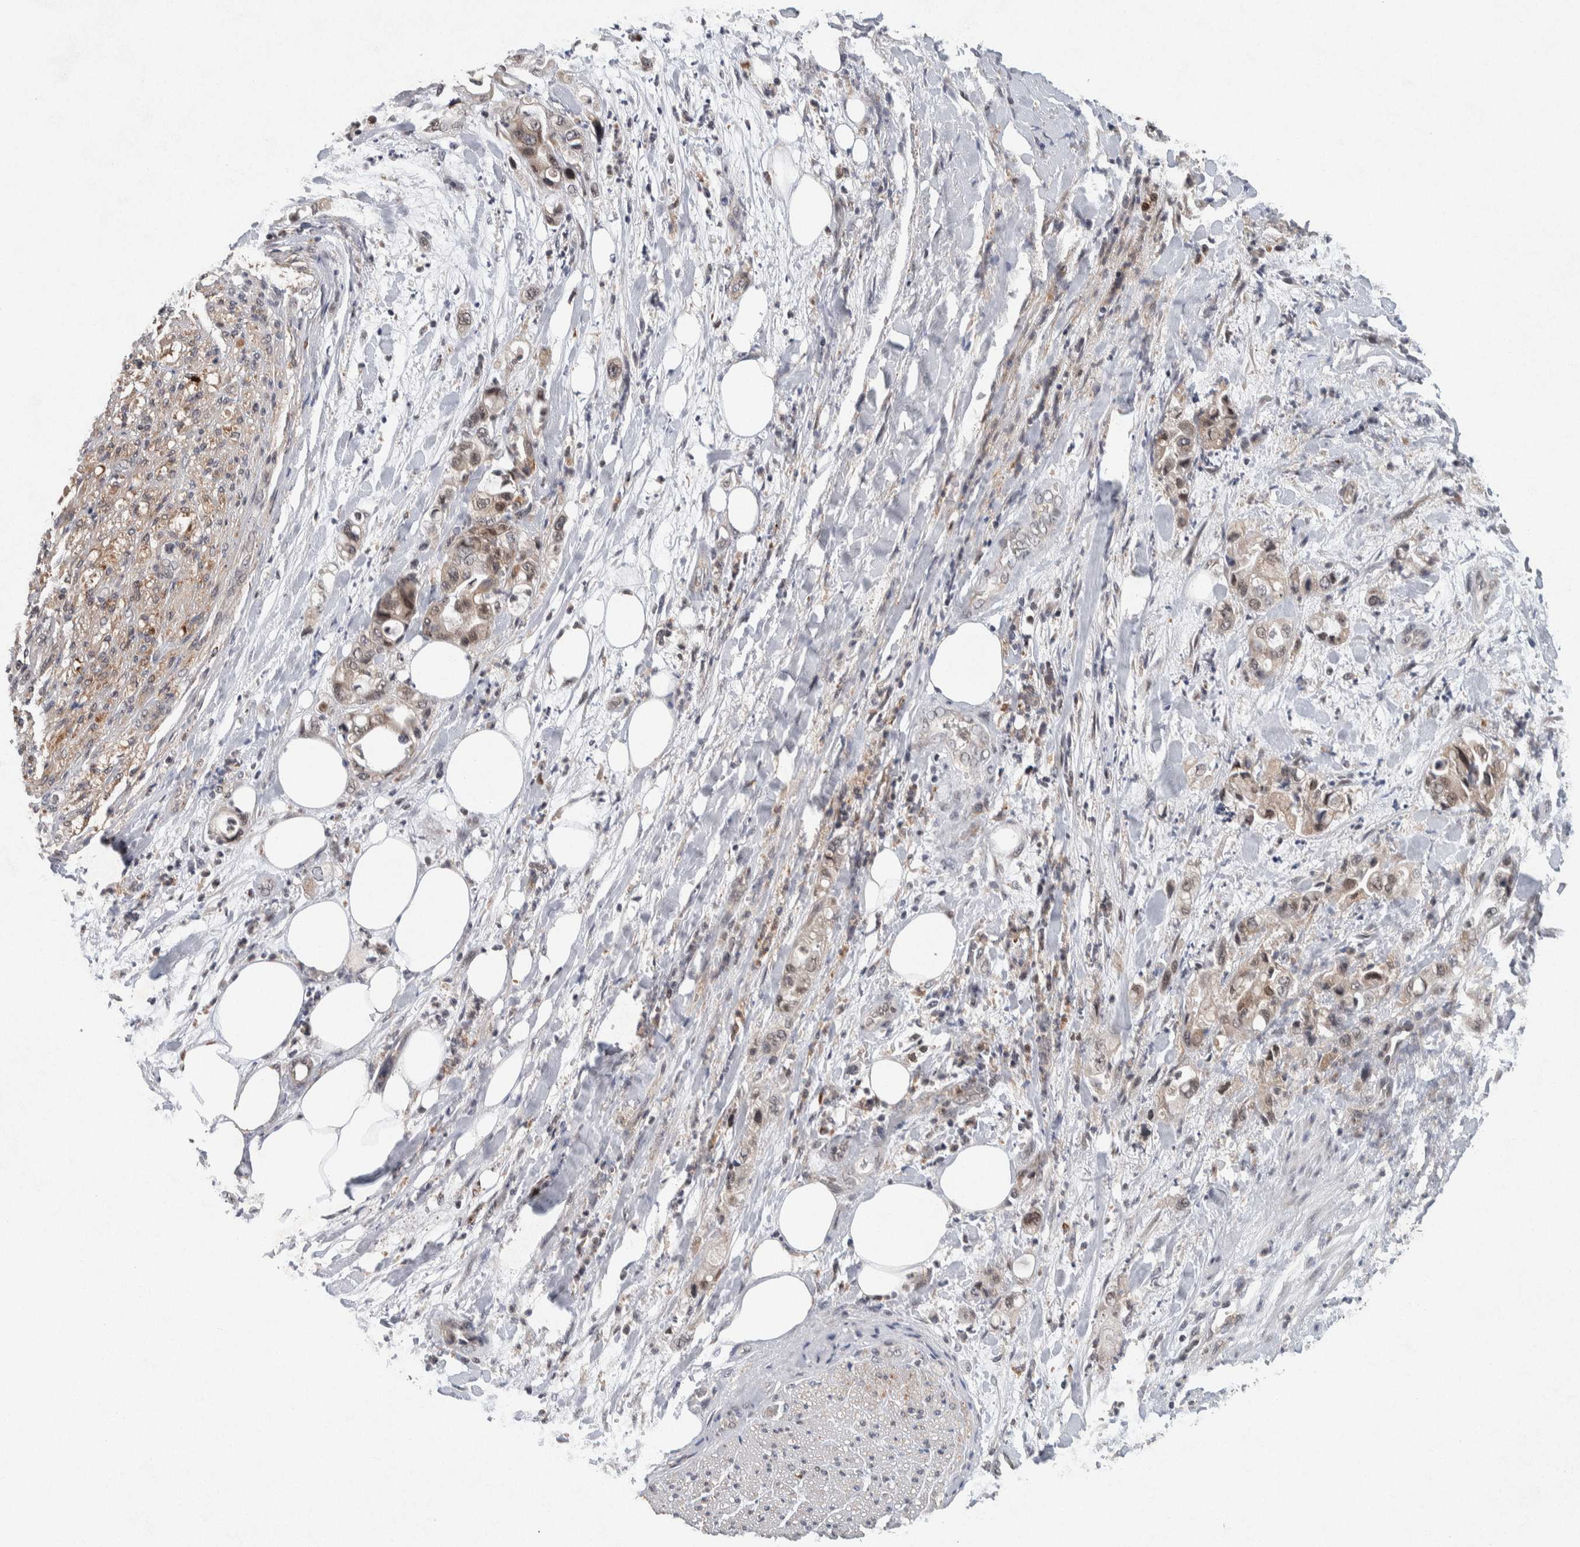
{"staining": {"intensity": "weak", "quantity": ">75%", "location": "cytoplasmic/membranous,nuclear"}, "tissue": "pancreatic cancer", "cell_type": "Tumor cells", "image_type": "cancer", "snomed": [{"axis": "morphology", "description": "Adenocarcinoma, NOS"}, {"axis": "topography", "description": "Pancreas"}], "caption": "A micrograph of human pancreatic cancer stained for a protein exhibits weak cytoplasmic/membranous and nuclear brown staining in tumor cells.", "gene": "KCNK1", "patient": {"sex": "male", "age": 70}}